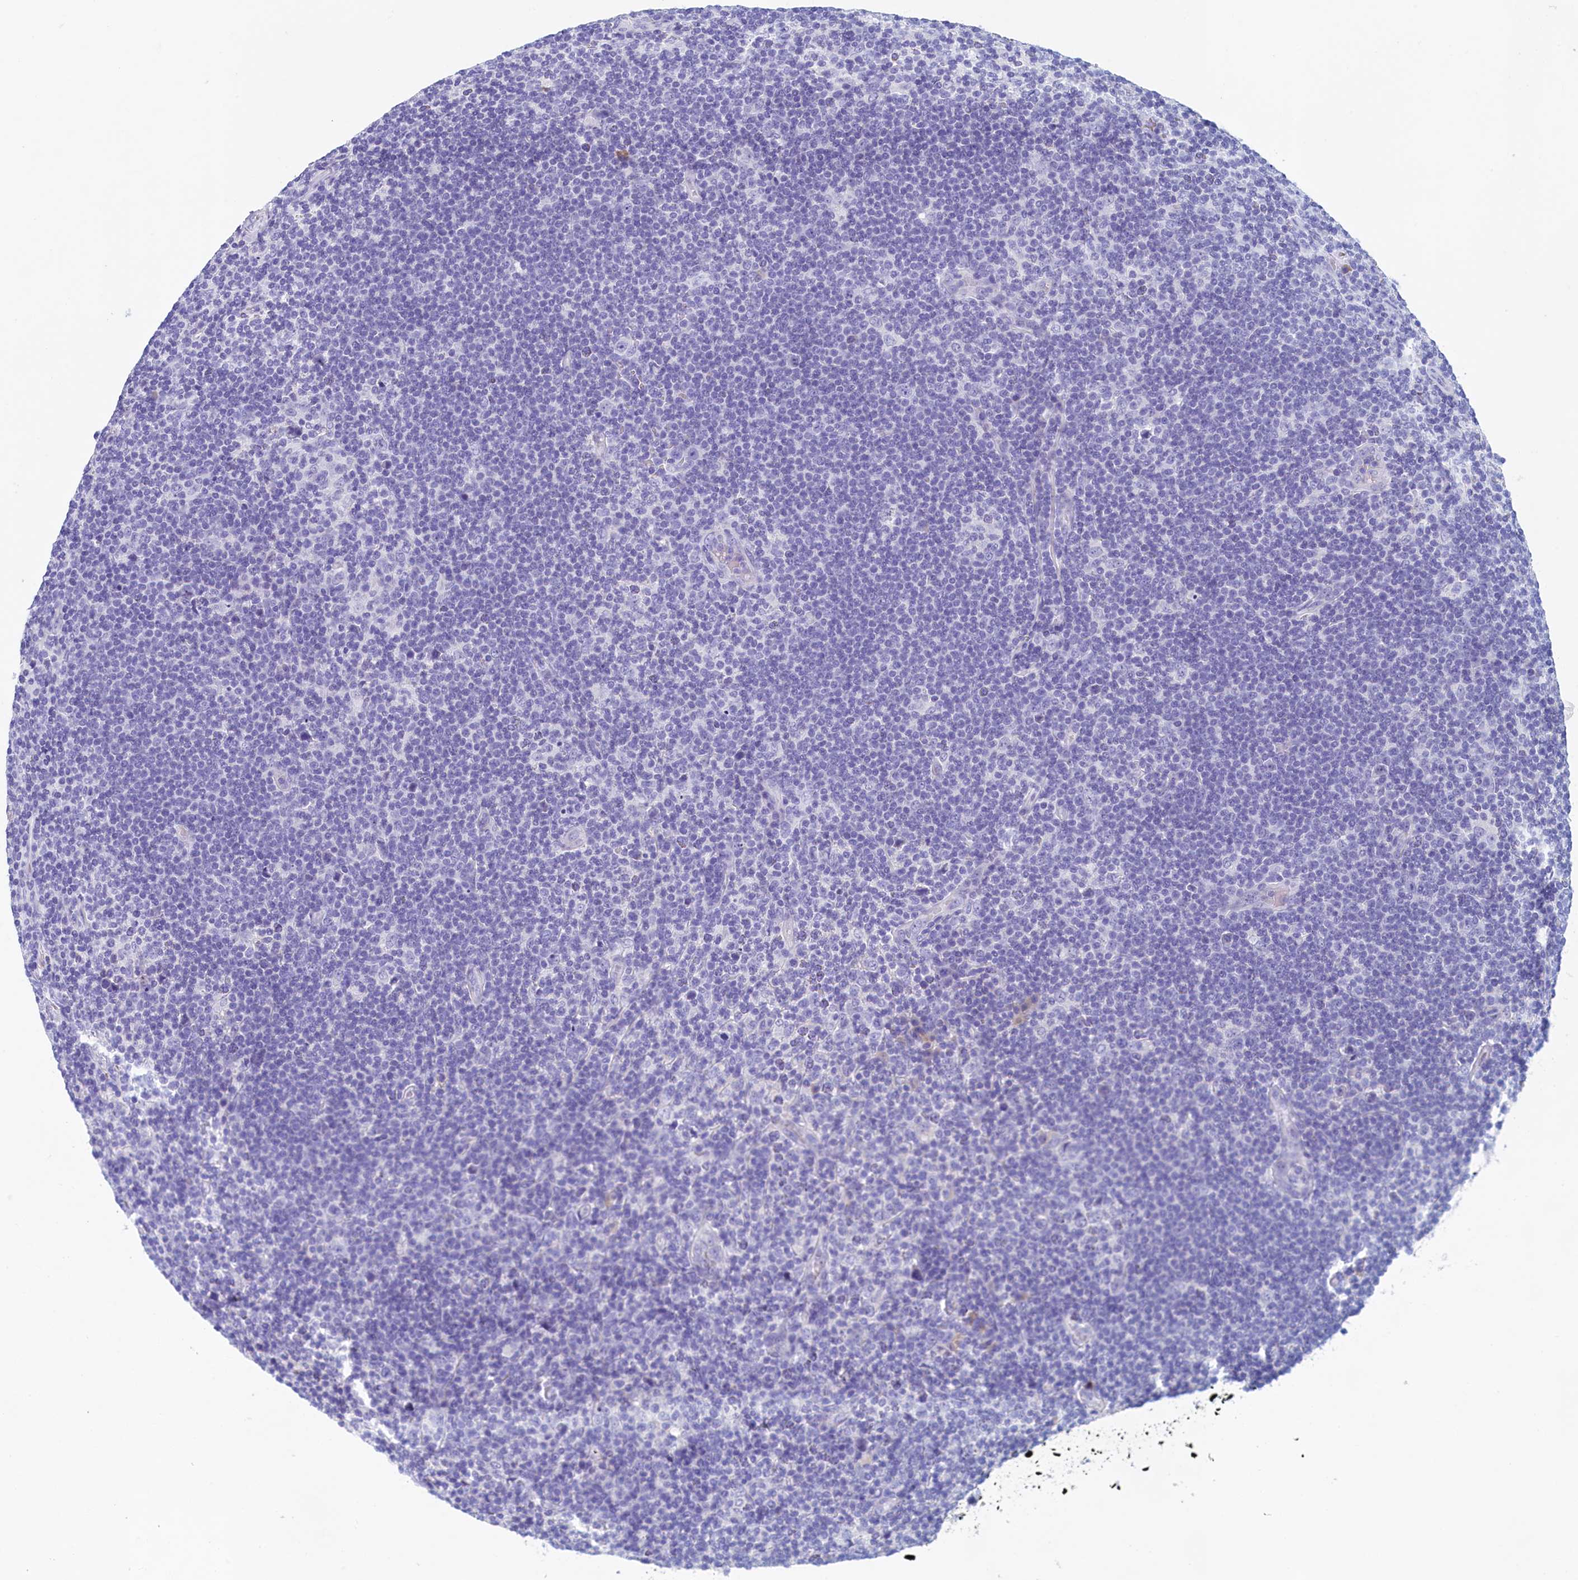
{"staining": {"intensity": "negative", "quantity": "none", "location": "none"}, "tissue": "lymphoma", "cell_type": "Tumor cells", "image_type": "cancer", "snomed": [{"axis": "morphology", "description": "Hodgkin's disease, NOS"}, {"axis": "topography", "description": "Lymph node"}], "caption": "The image displays no staining of tumor cells in Hodgkin's disease. (DAB (3,3'-diaminobenzidine) immunohistochemistry, high magnification).", "gene": "GUCA1C", "patient": {"sex": "female", "age": 57}}